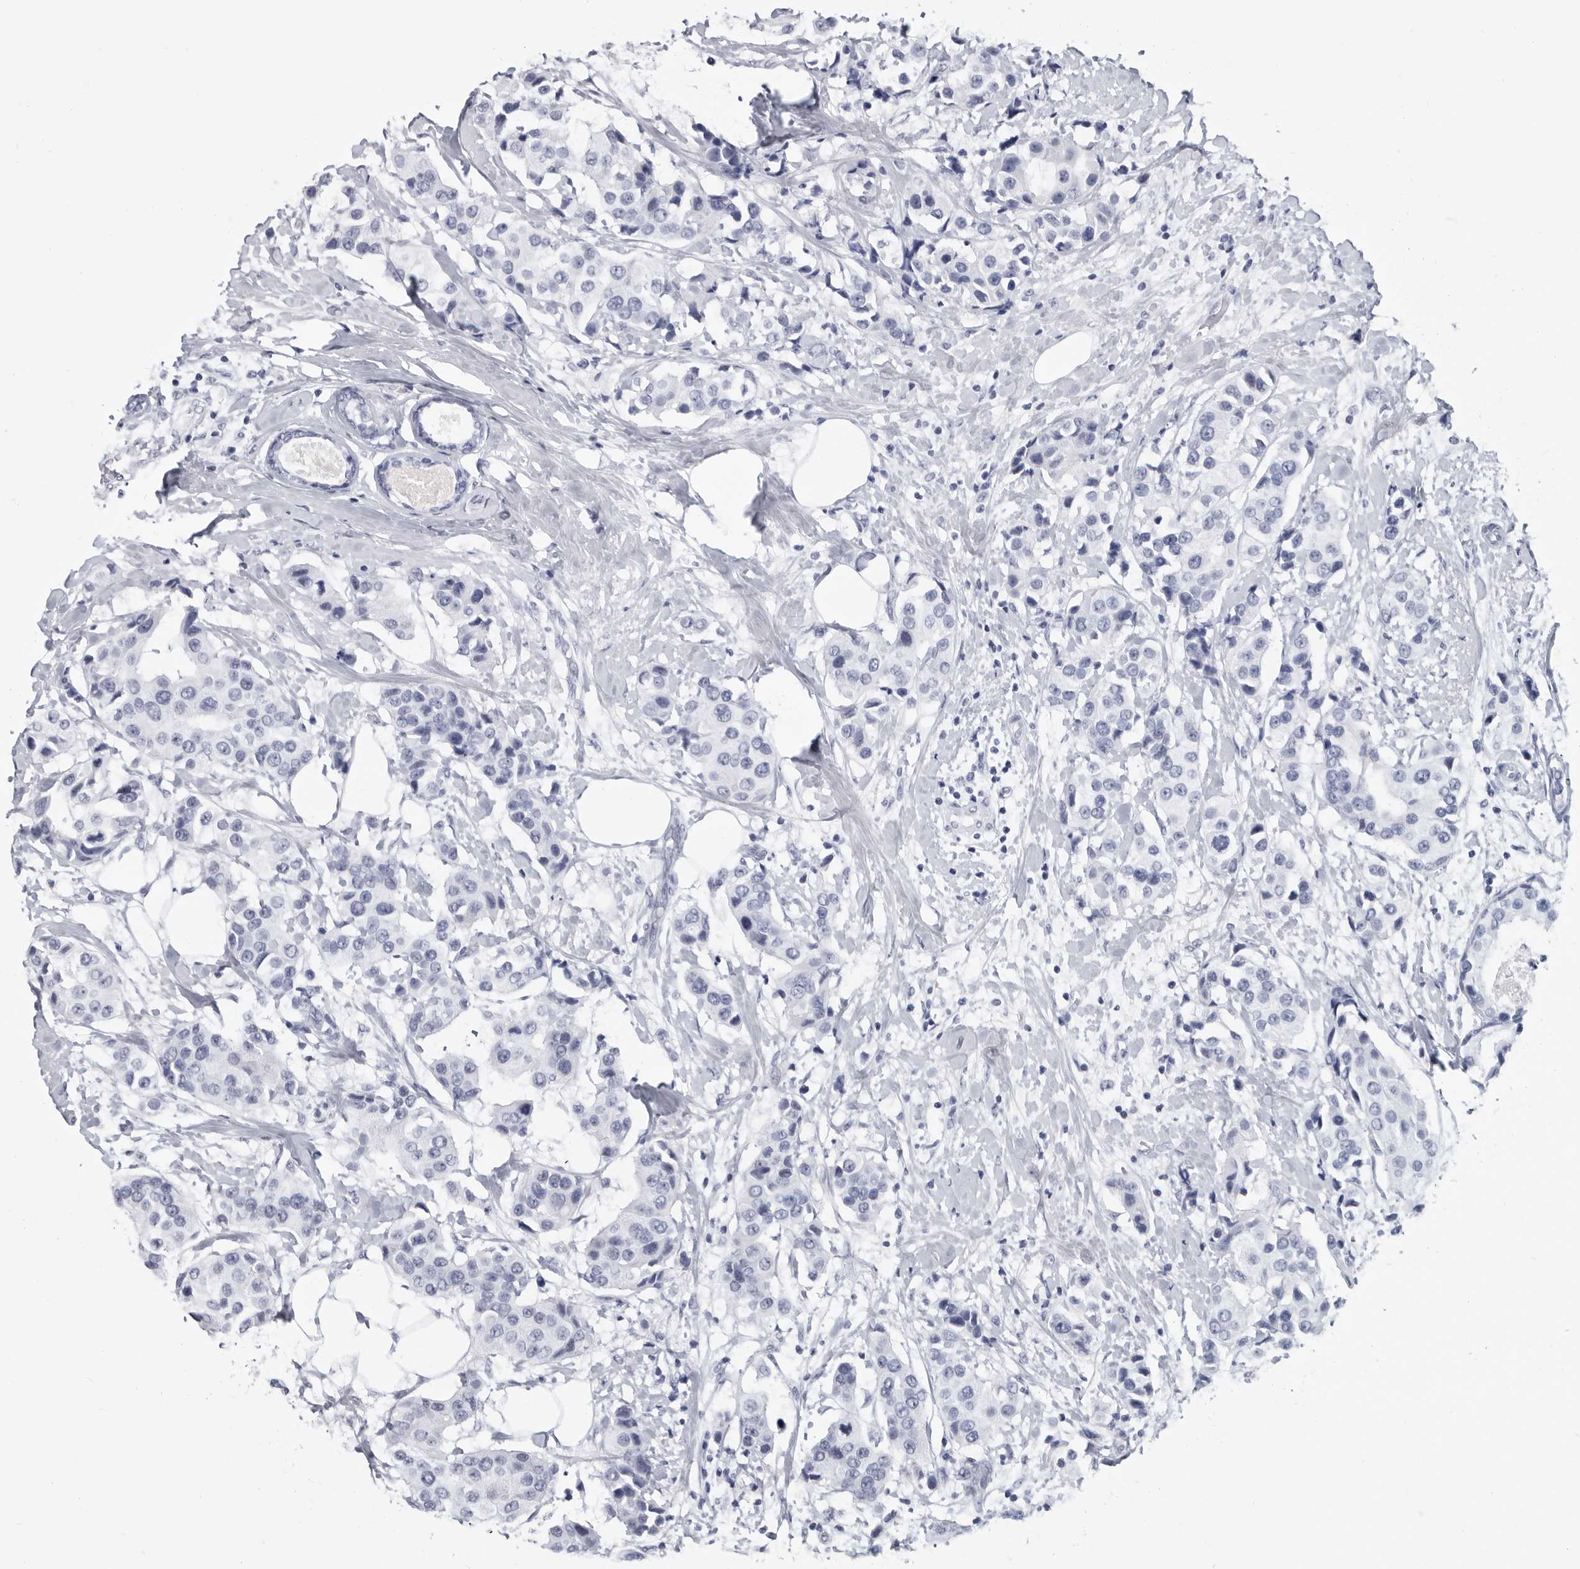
{"staining": {"intensity": "negative", "quantity": "none", "location": "none"}, "tissue": "breast cancer", "cell_type": "Tumor cells", "image_type": "cancer", "snomed": [{"axis": "morphology", "description": "Normal tissue, NOS"}, {"axis": "morphology", "description": "Duct carcinoma"}, {"axis": "topography", "description": "Breast"}], "caption": "Histopathology image shows no significant protein staining in tumor cells of breast cancer. Nuclei are stained in blue.", "gene": "WRAP73", "patient": {"sex": "female", "age": 39}}